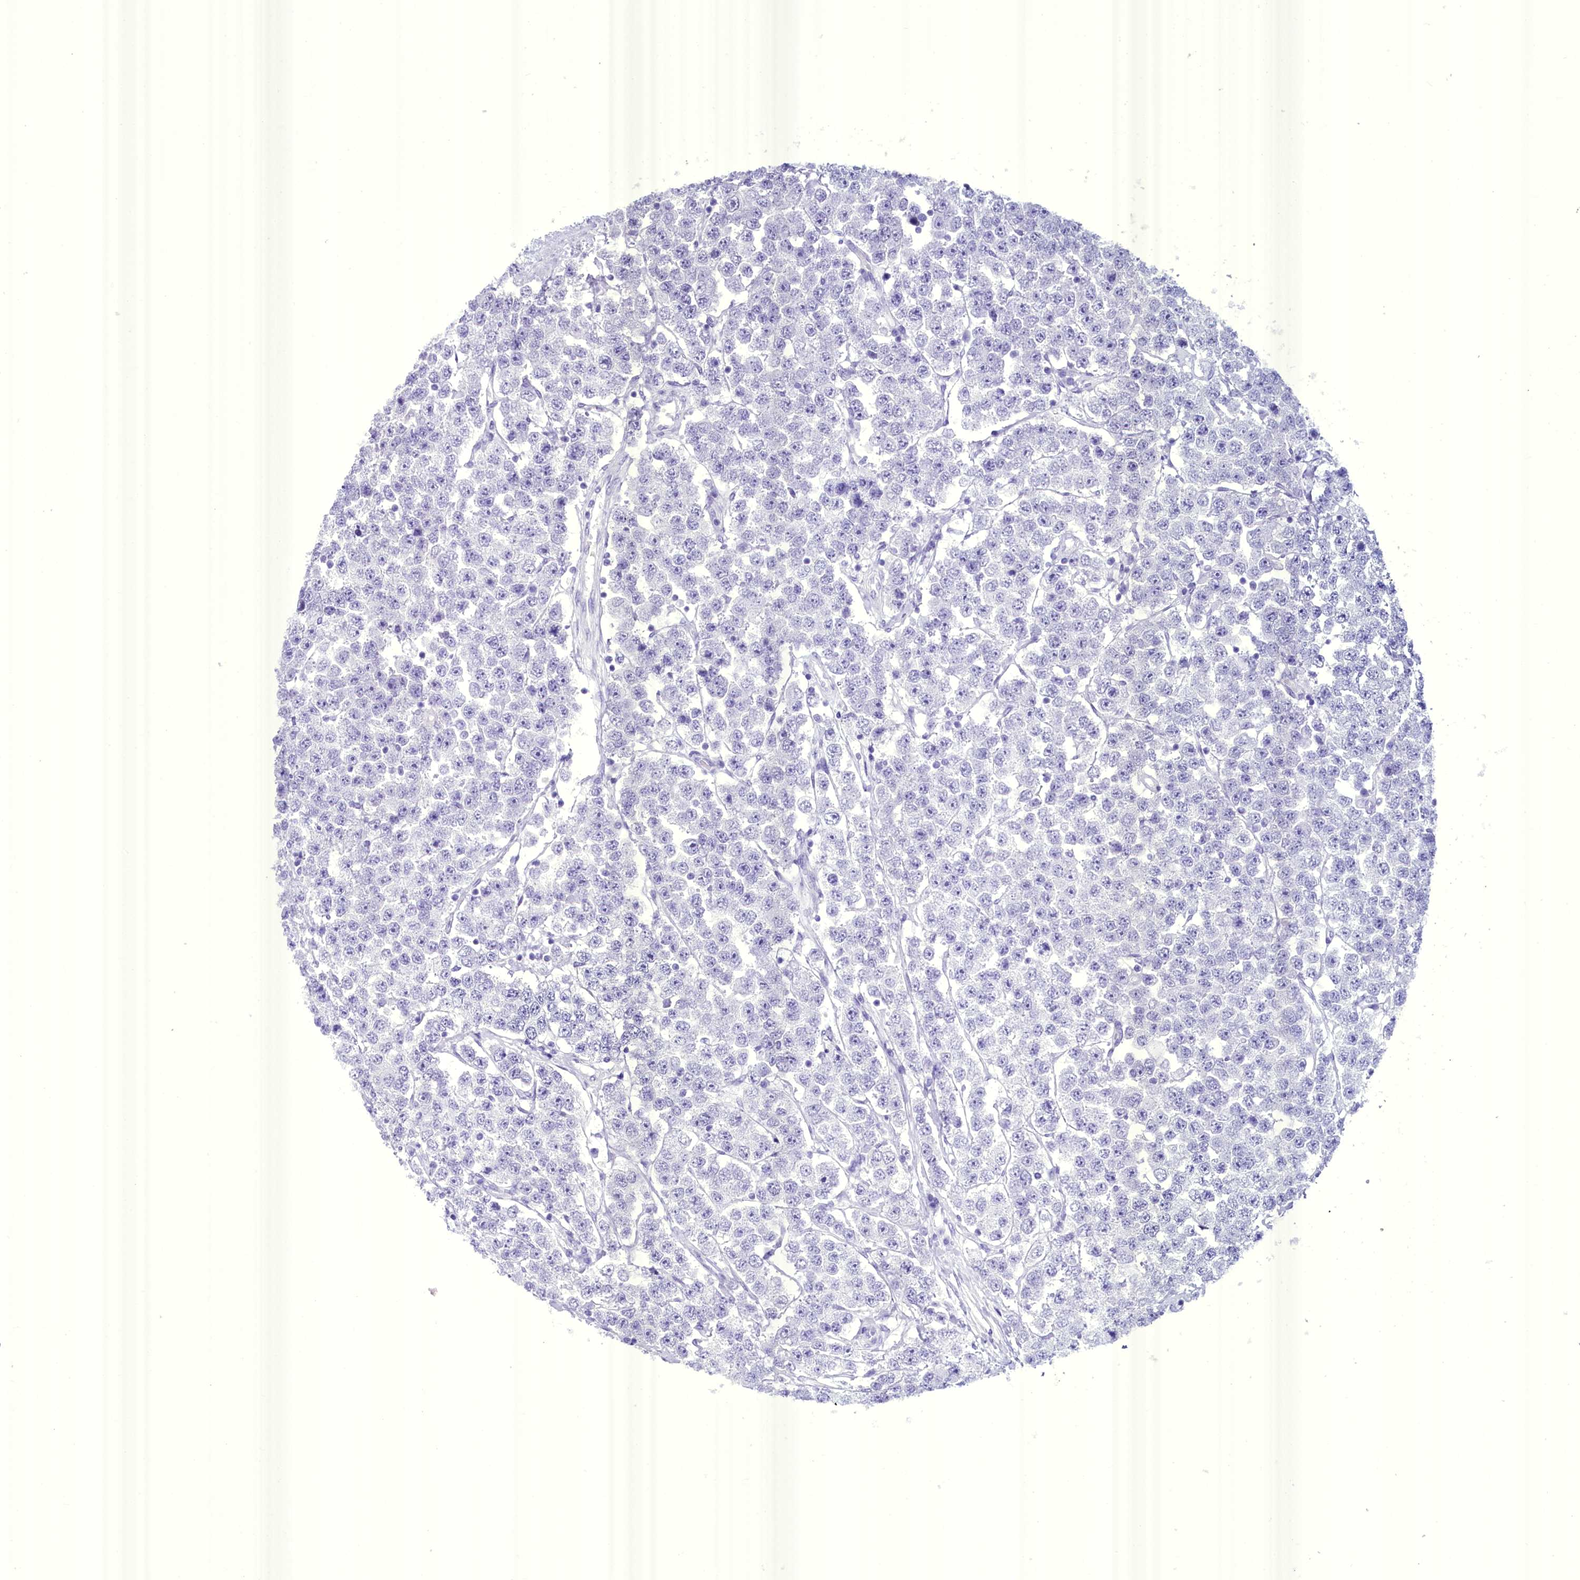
{"staining": {"intensity": "negative", "quantity": "none", "location": "none"}, "tissue": "testis cancer", "cell_type": "Tumor cells", "image_type": "cancer", "snomed": [{"axis": "morphology", "description": "Seminoma, NOS"}, {"axis": "topography", "description": "Testis"}], "caption": "Image shows no protein positivity in tumor cells of testis cancer (seminoma) tissue. (DAB immunohistochemistry (IHC) with hematoxylin counter stain).", "gene": "BANK1", "patient": {"sex": "male", "age": 28}}